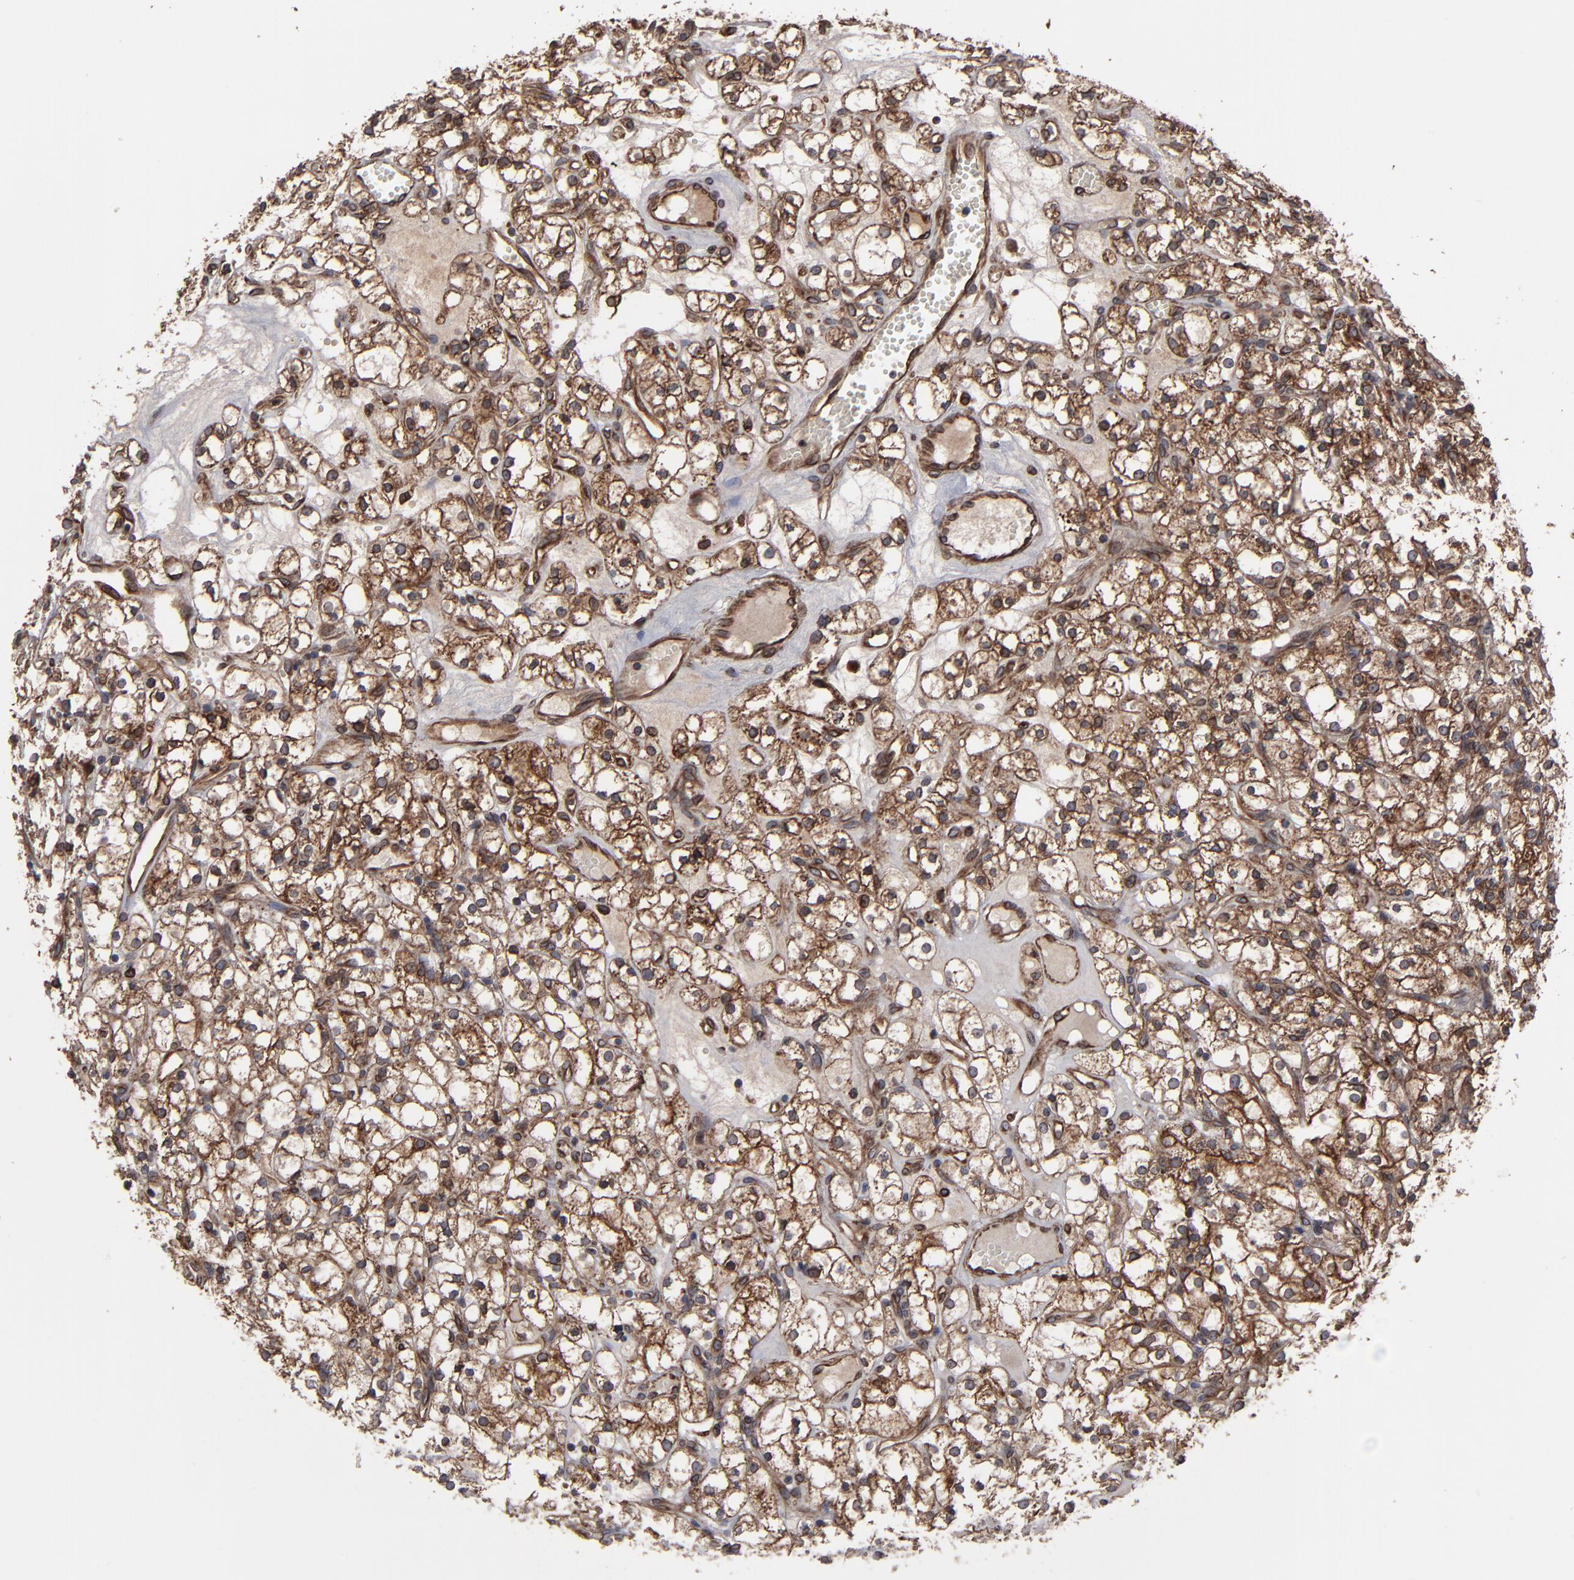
{"staining": {"intensity": "moderate", "quantity": ">75%", "location": "cytoplasmic/membranous"}, "tissue": "renal cancer", "cell_type": "Tumor cells", "image_type": "cancer", "snomed": [{"axis": "morphology", "description": "Adenocarcinoma, NOS"}, {"axis": "topography", "description": "Kidney"}], "caption": "About >75% of tumor cells in adenocarcinoma (renal) display moderate cytoplasmic/membranous protein positivity as visualized by brown immunohistochemical staining.", "gene": "CNIH1", "patient": {"sex": "male", "age": 61}}